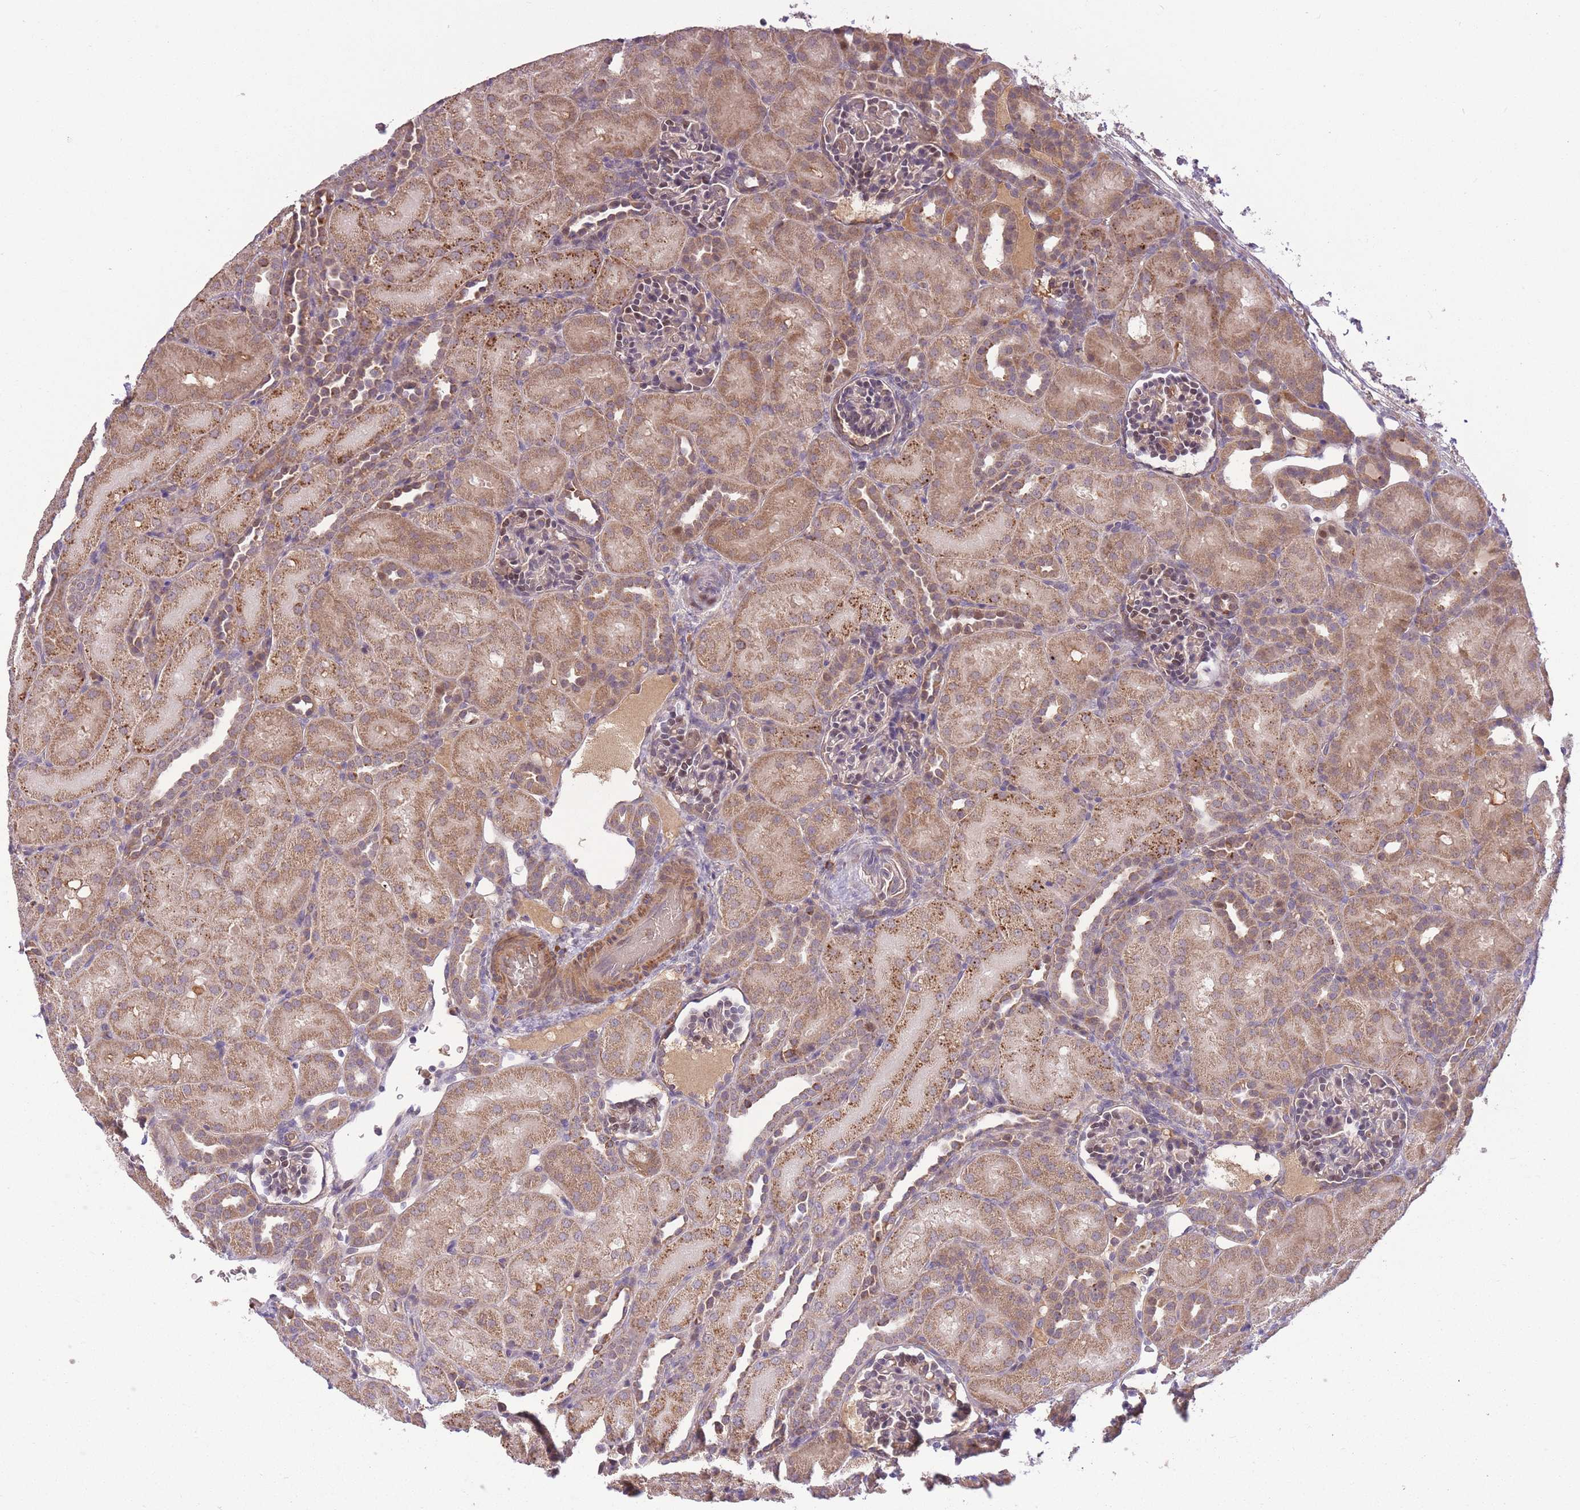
{"staining": {"intensity": "moderate", "quantity": "<25%", "location": "cytoplasmic/membranous"}, "tissue": "kidney", "cell_type": "Cells in glomeruli", "image_type": "normal", "snomed": [{"axis": "morphology", "description": "Normal tissue, NOS"}, {"axis": "topography", "description": "Kidney"}], "caption": "Immunohistochemistry photomicrograph of unremarkable kidney stained for a protein (brown), which reveals low levels of moderate cytoplasmic/membranous expression in approximately <25% of cells in glomeruli.", "gene": "POLR3F", "patient": {"sex": "male", "age": 1}}